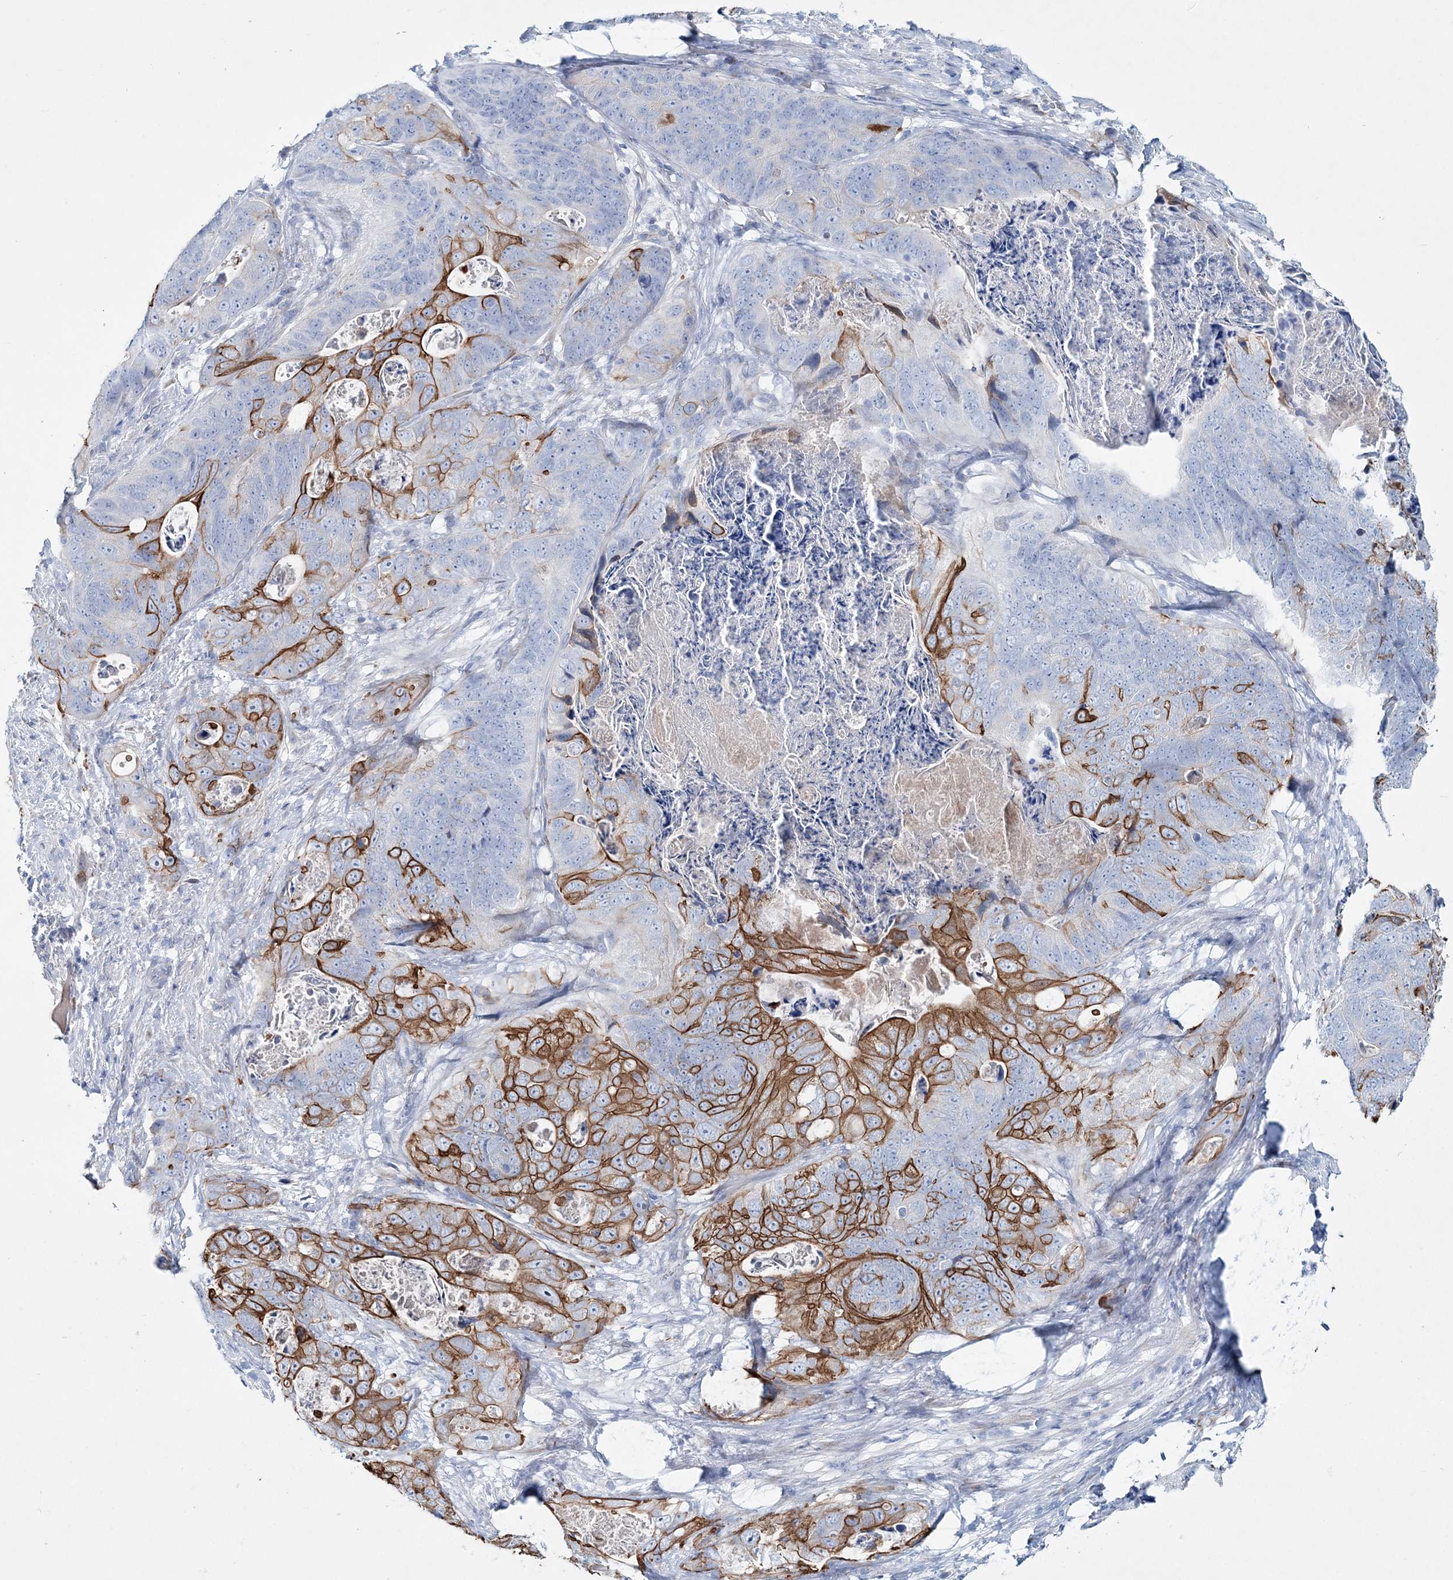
{"staining": {"intensity": "strong", "quantity": "25%-75%", "location": "cytoplasmic/membranous"}, "tissue": "stomach cancer", "cell_type": "Tumor cells", "image_type": "cancer", "snomed": [{"axis": "morphology", "description": "Normal tissue, NOS"}, {"axis": "morphology", "description": "Adenocarcinoma, NOS"}, {"axis": "topography", "description": "Stomach"}], "caption": "Strong cytoplasmic/membranous protein staining is seen in about 25%-75% of tumor cells in adenocarcinoma (stomach).", "gene": "ADGRL1", "patient": {"sex": "female", "age": 89}}